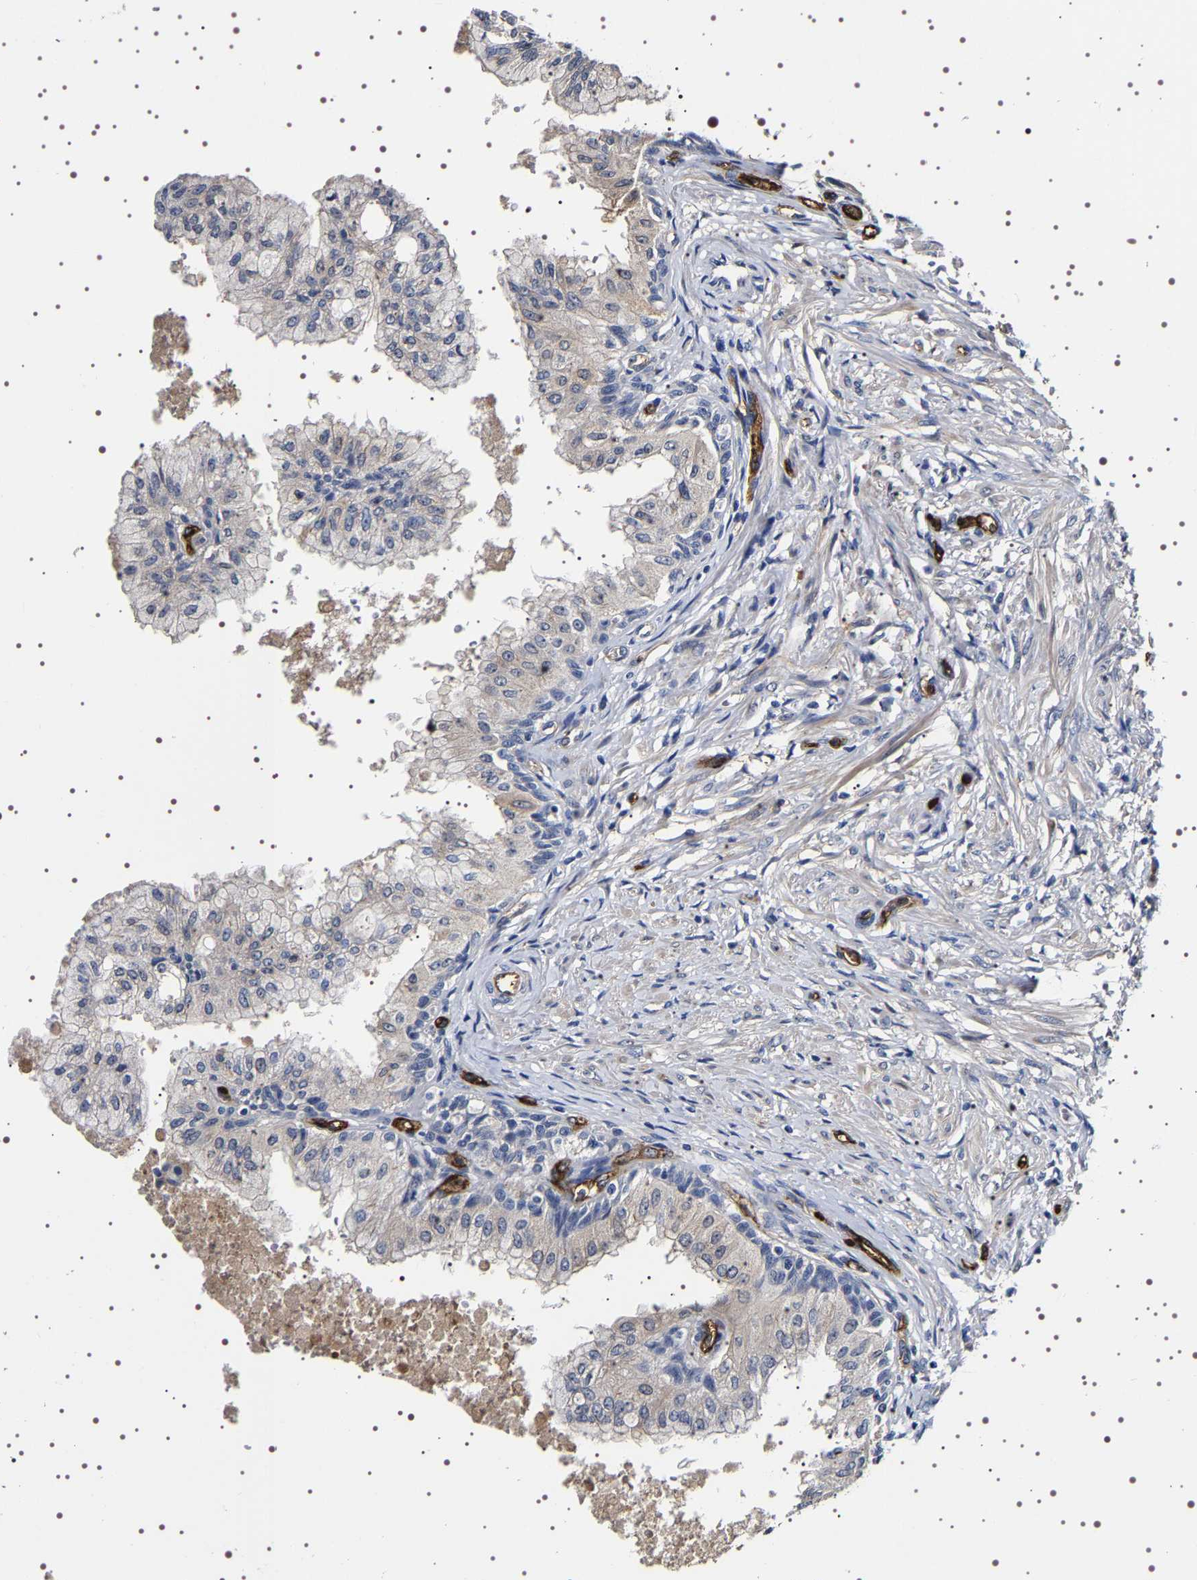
{"staining": {"intensity": "weak", "quantity": "<25%", "location": "cytoplasmic/membranous"}, "tissue": "prostate", "cell_type": "Glandular cells", "image_type": "normal", "snomed": [{"axis": "morphology", "description": "Normal tissue, NOS"}, {"axis": "topography", "description": "Prostate"}, {"axis": "topography", "description": "Seminal veicle"}], "caption": "Immunohistochemistry (IHC) of benign human prostate reveals no expression in glandular cells.", "gene": "ALPL", "patient": {"sex": "male", "age": 60}}